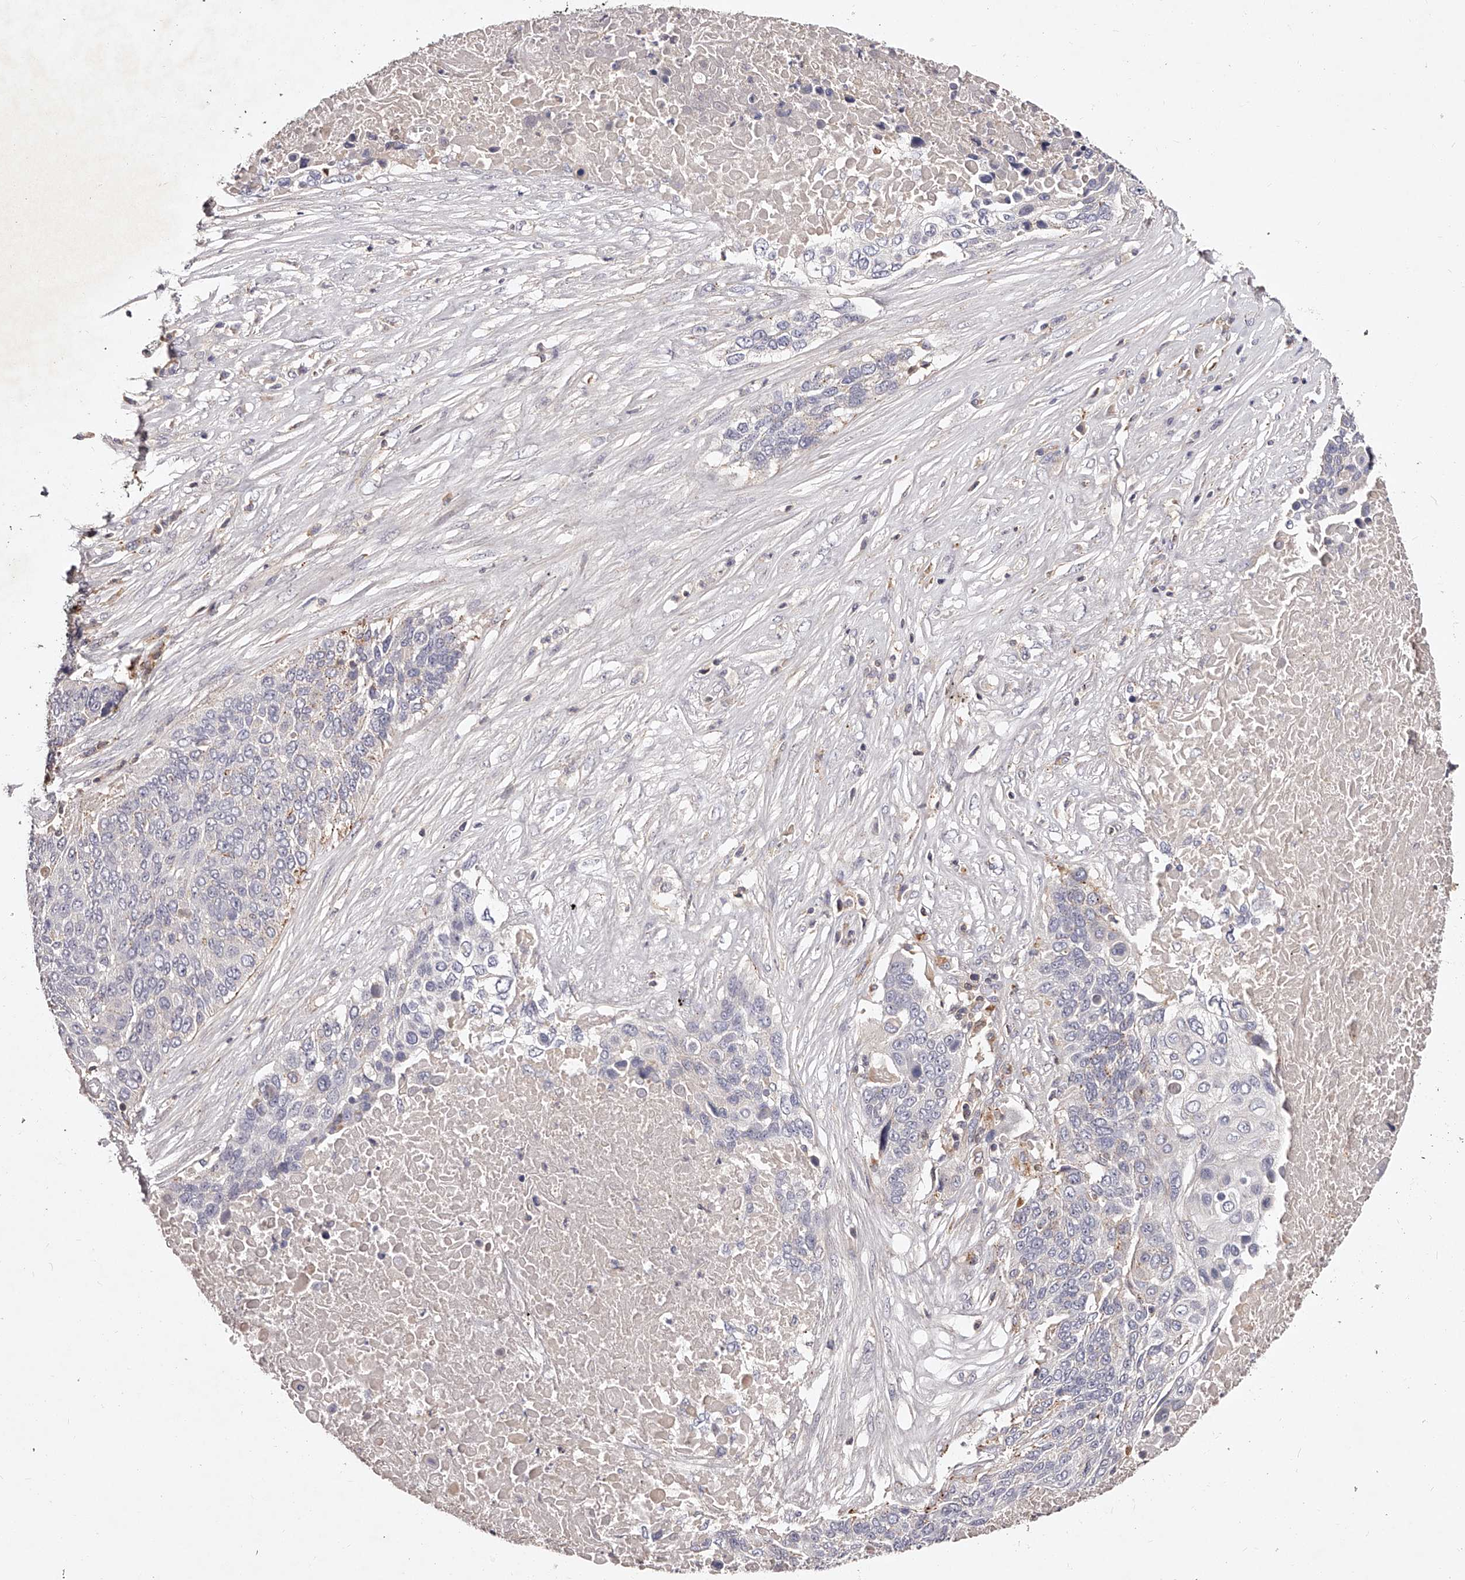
{"staining": {"intensity": "negative", "quantity": "none", "location": "none"}, "tissue": "lung cancer", "cell_type": "Tumor cells", "image_type": "cancer", "snomed": [{"axis": "morphology", "description": "Squamous cell carcinoma, NOS"}, {"axis": "topography", "description": "Lung"}], "caption": "A high-resolution image shows immunohistochemistry (IHC) staining of squamous cell carcinoma (lung), which reveals no significant expression in tumor cells.", "gene": "PHACTR1", "patient": {"sex": "male", "age": 66}}